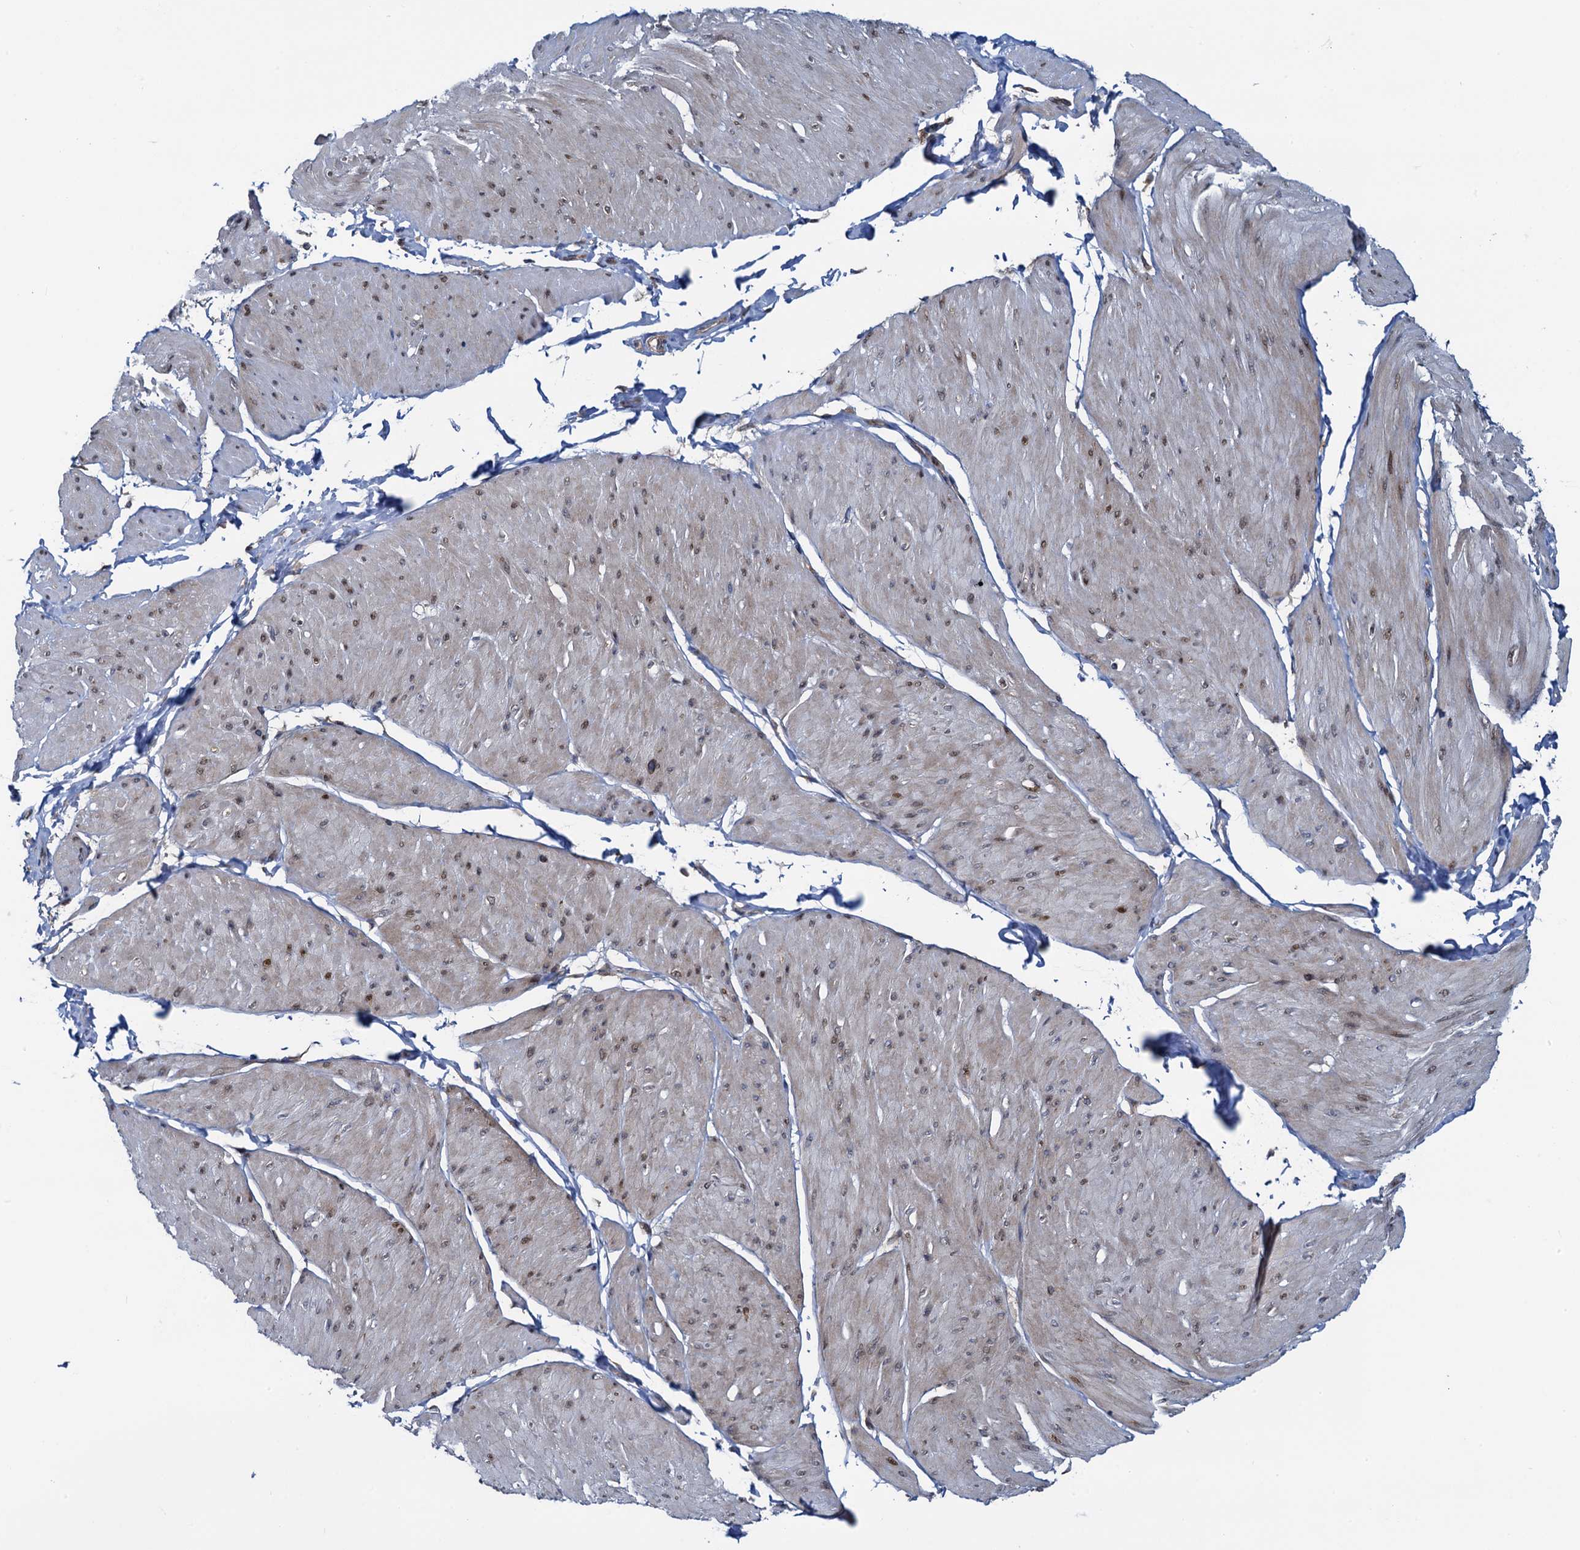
{"staining": {"intensity": "moderate", "quantity": "<25%", "location": "cytoplasmic/membranous,nuclear"}, "tissue": "smooth muscle", "cell_type": "Smooth muscle cells", "image_type": "normal", "snomed": [{"axis": "morphology", "description": "Urothelial carcinoma, High grade"}, {"axis": "topography", "description": "Urinary bladder"}], "caption": "Immunohistochemistry (DAB) staining of unremarkable smooth muscle demonstrates moderate cytoplasmic/membranous,nuclear protein positivity in approximately <25% of smooth muscle cells. The staining was performed using DAB, with brown indicating positive protein expression. Nuclei are stained blue with hematoxylin.", "gene": "RNF125", "patient": {"sex": "male", "age": 46}}